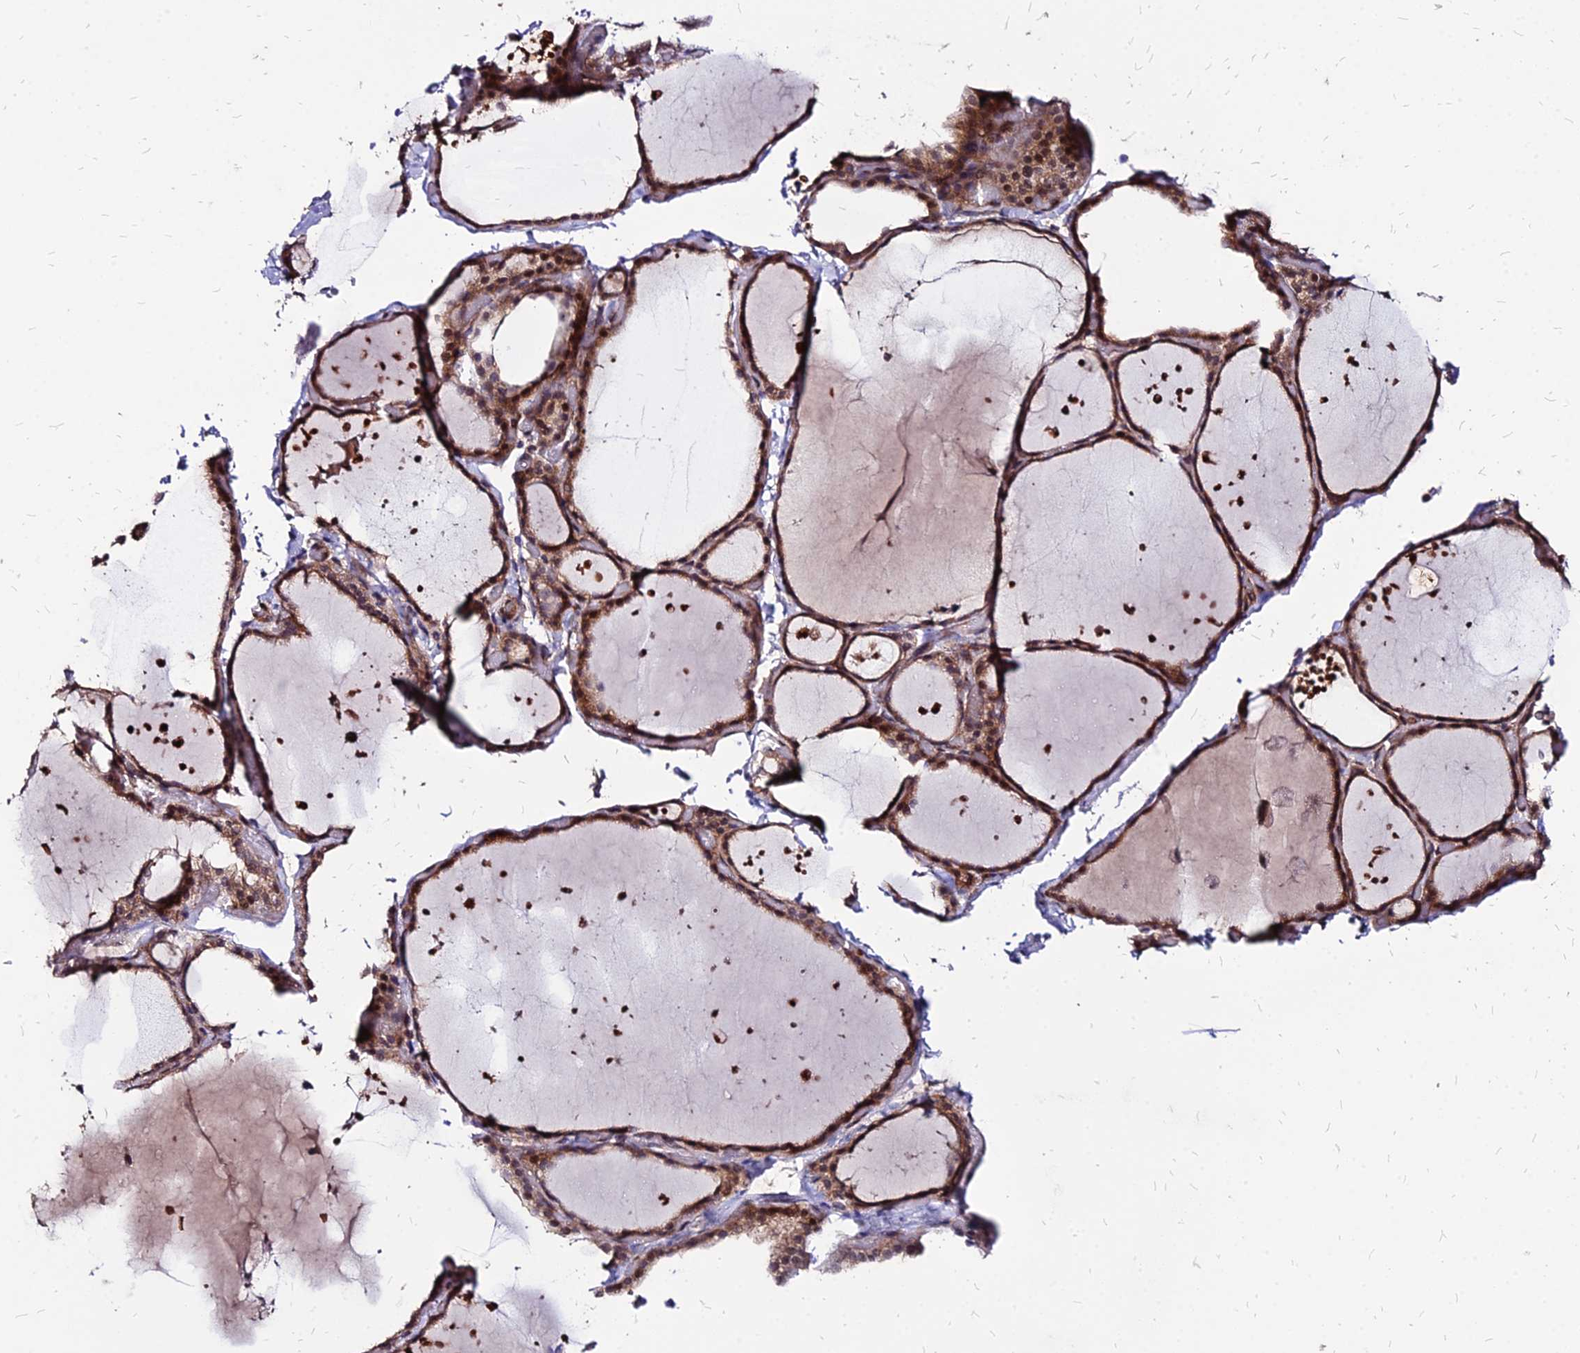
{"staining": {"intensity": "moderate", "quantity": ">75%", "location": "cytoplasmic/membranous"}, "tissue": "thyroid gland", "cell_type": "Glandular cells", "image_type": "normal", "snomed": [{"axis": "morphology", "description": "Normal tissue, NOS"}, {"axis": "topography", "description": "Thyroid gland"}], "caption": "This is an image of immunohistochemistry staining of unremarkable thyroid gland, which shows moderate staining in the cytoplasmic/membranous of glandular cells.", "gene": "APBA3", "patient": {"sex": "female", "age": 44}}